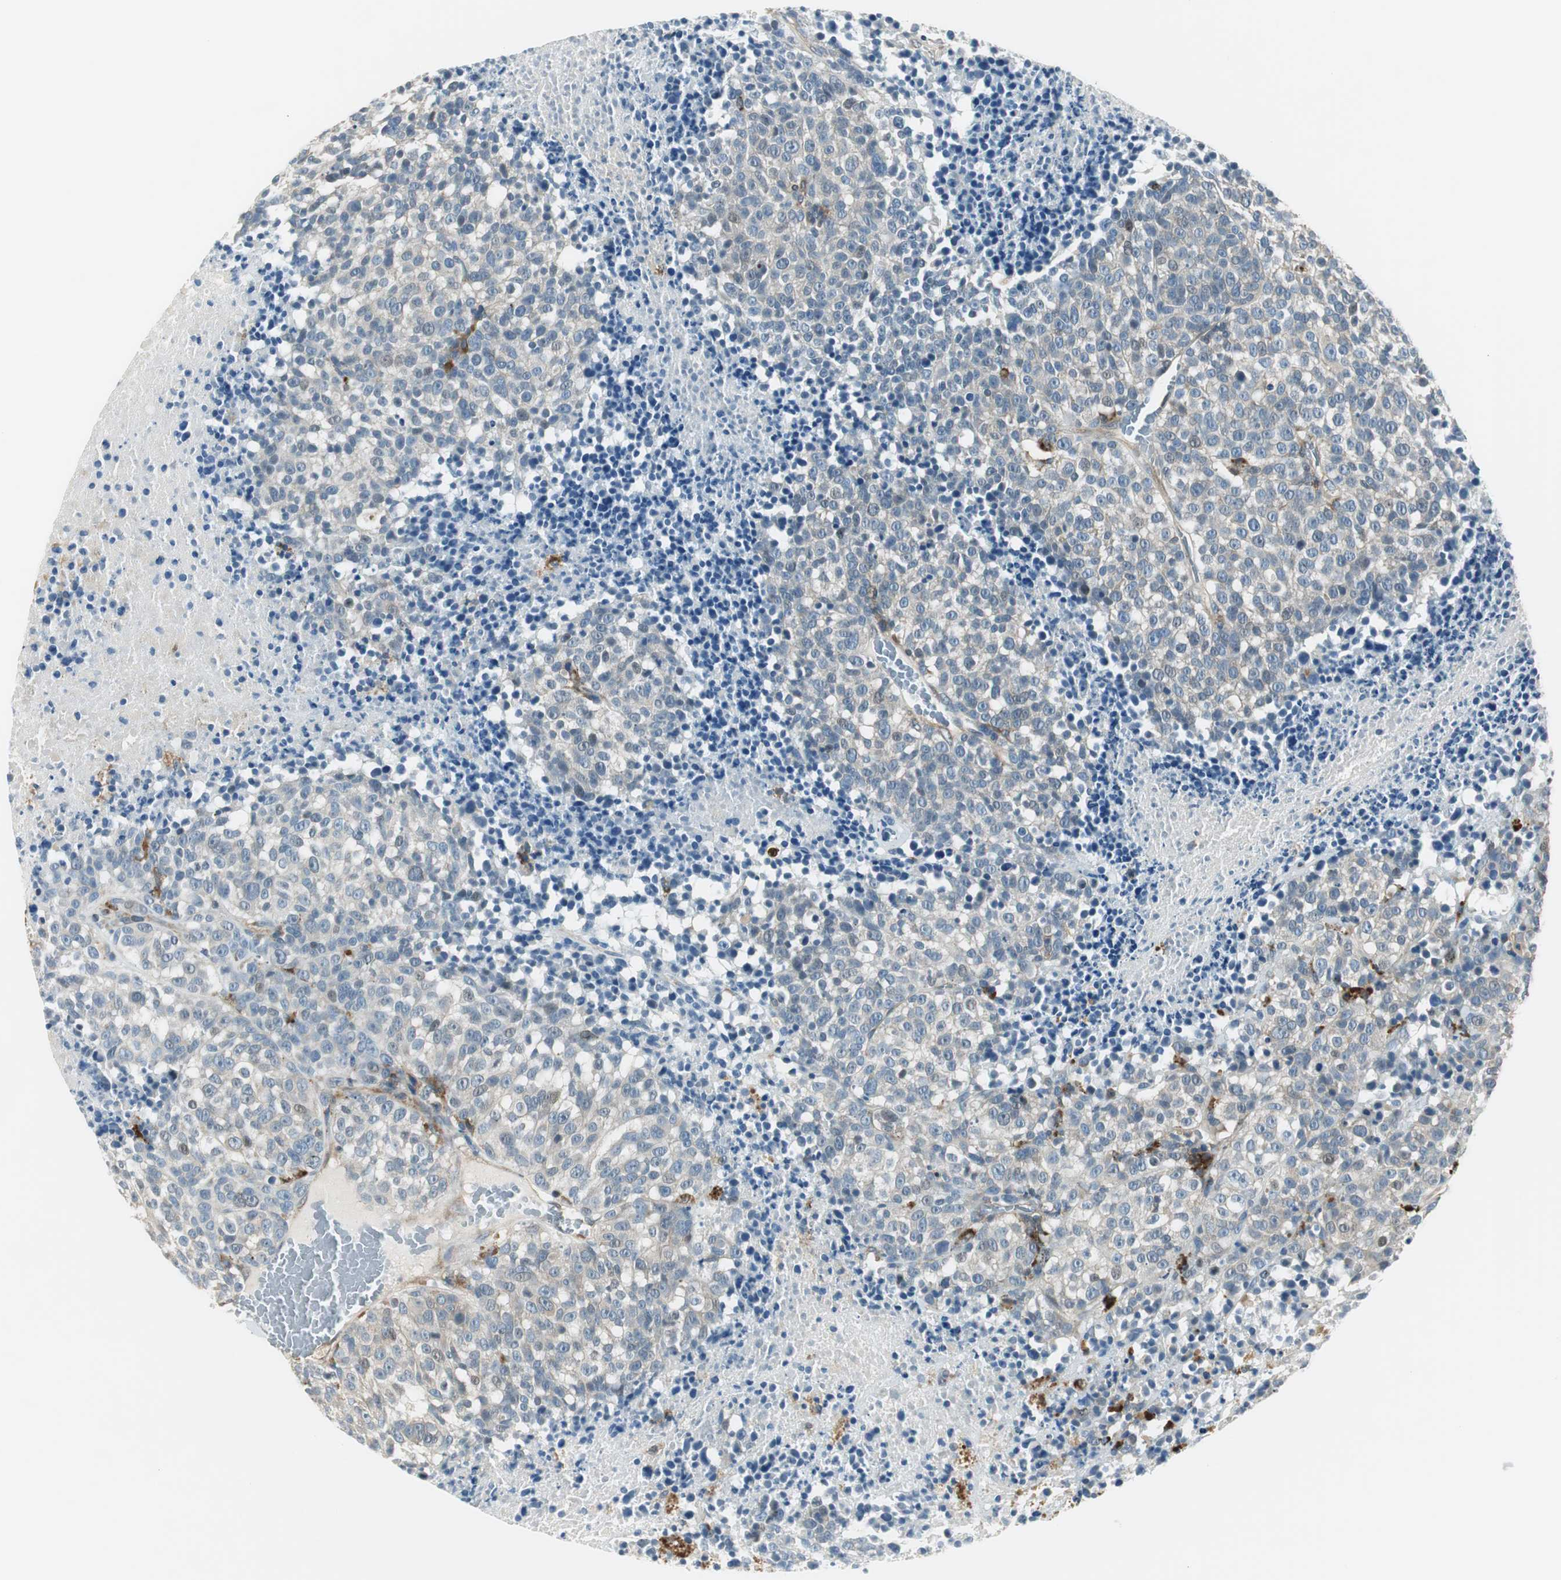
{"staining": {"intensity": "weak", "quantity": "<25%", "location": "cytoplasmic/membranous"}, "tissue": "melanoma", "cell_type": "Tumor cells", "image_type": "cancer", "snomed": [{"axis": "morphology", "description": "Malignant melanoma, Metastatic site"}, {"axis": "topography", "description": "Cerebral cortex"}], "caption": "Photomicrograph shows no protein expression in tumor cells of malignant melanoma (metastatic site) tissue.", "gene": "NCK1", "patient": {"sex": "female", "age": 52}}